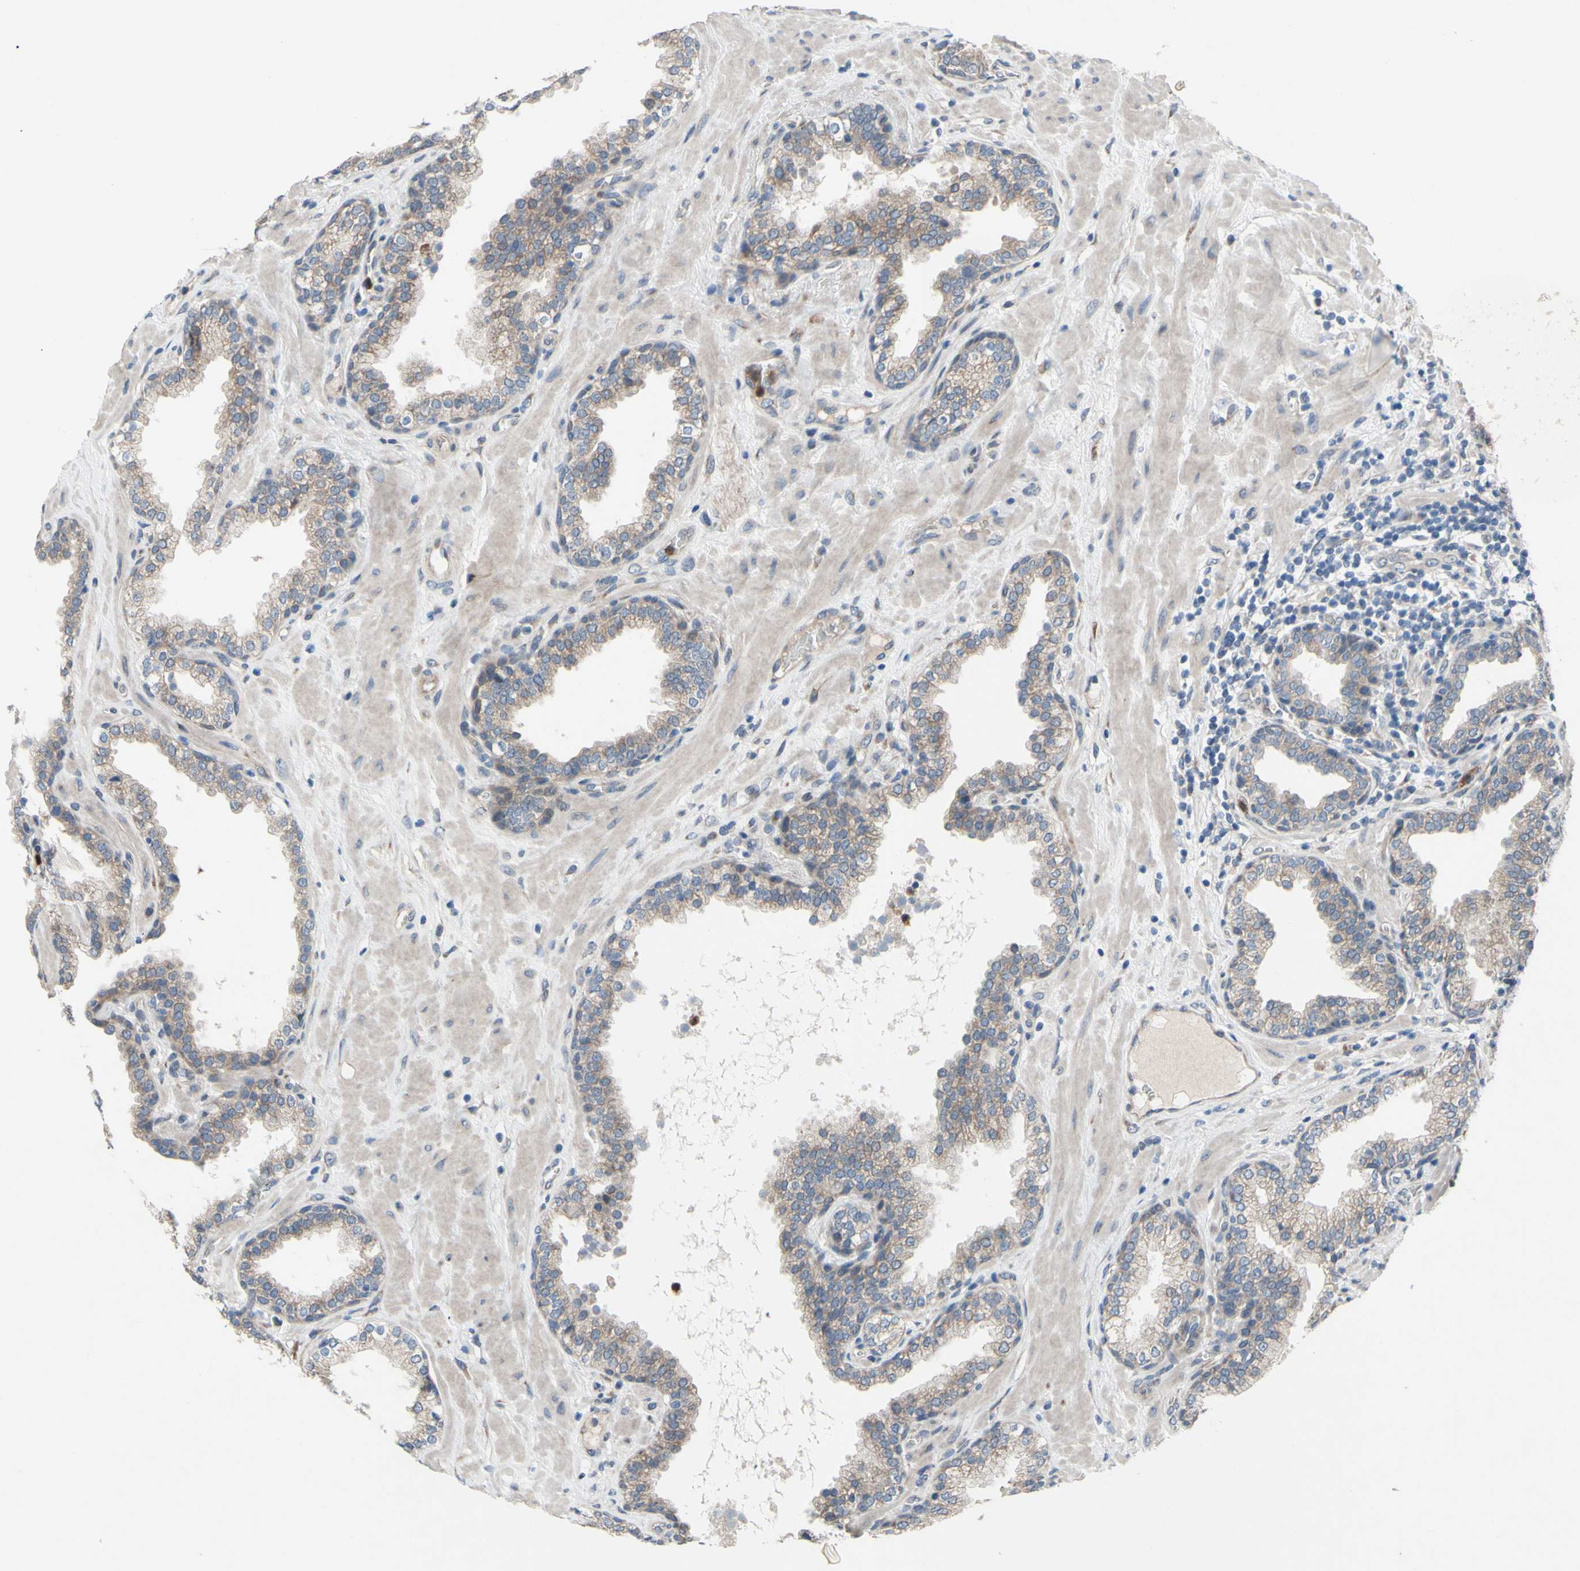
{"staining": {"intensity": "weak", "quantity": "25%-75%", "location": "cytoplasmic/membranous"}, "tissue": "prostate", "cell_type": "Glandular cells", "image_type": "normal", "snomed": [{"axis": "morphology", "description": "Normal tissue, NOS"}, {"axis": "topography", "description": "Prostate"}], "caption": "Immunohistochemistry (IHC) photomicrograph of unremarkable prostate stained for a protein (brown), which exhibits low levels of weak cytoplasmic/membranous positivity in approximately 25%-75% of glandular cells.", "gene": "GRAMD2B", "patient": {"sex": "male", "age": 51}}